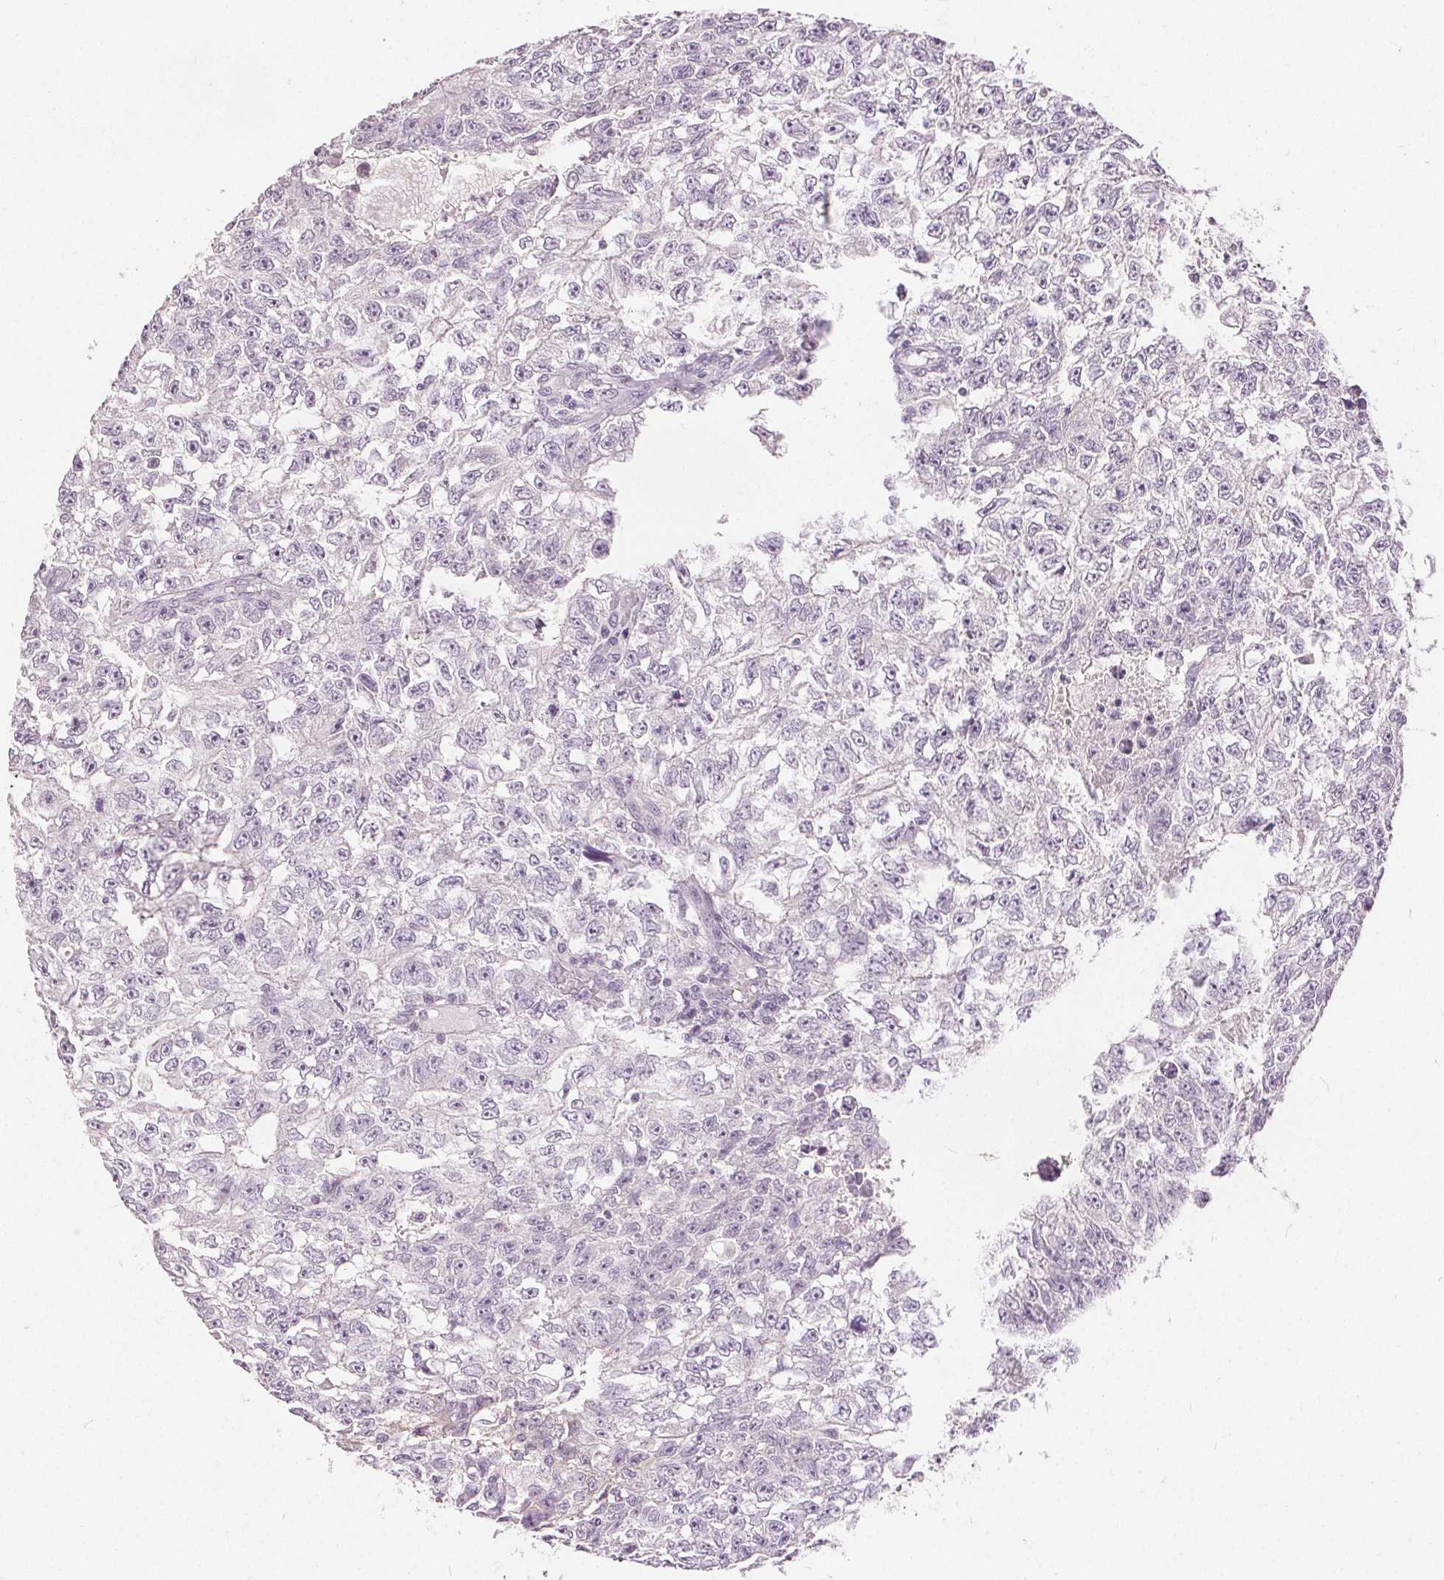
{"staining": {"intensity": "negative", "quantity": "none", "location": "none"}, "tissue": "testis cancer", "cell_type": "Tumor cells", "image_type": "cancer", "snomed": [{"axis": "morphology", "description": "Carcinoma, Embryonal, NOS"}, {"axis": "morphology", "description": "Teratoma, malignant, NOS"}, {"axis": "topography", "description": "Testis"}], "caption": "This is a micrograph of IHC staining of testis cancer, which shows no staining in tumor cells.", "gene": "CA12", "patient": {"sex": "male", "age": 24}}